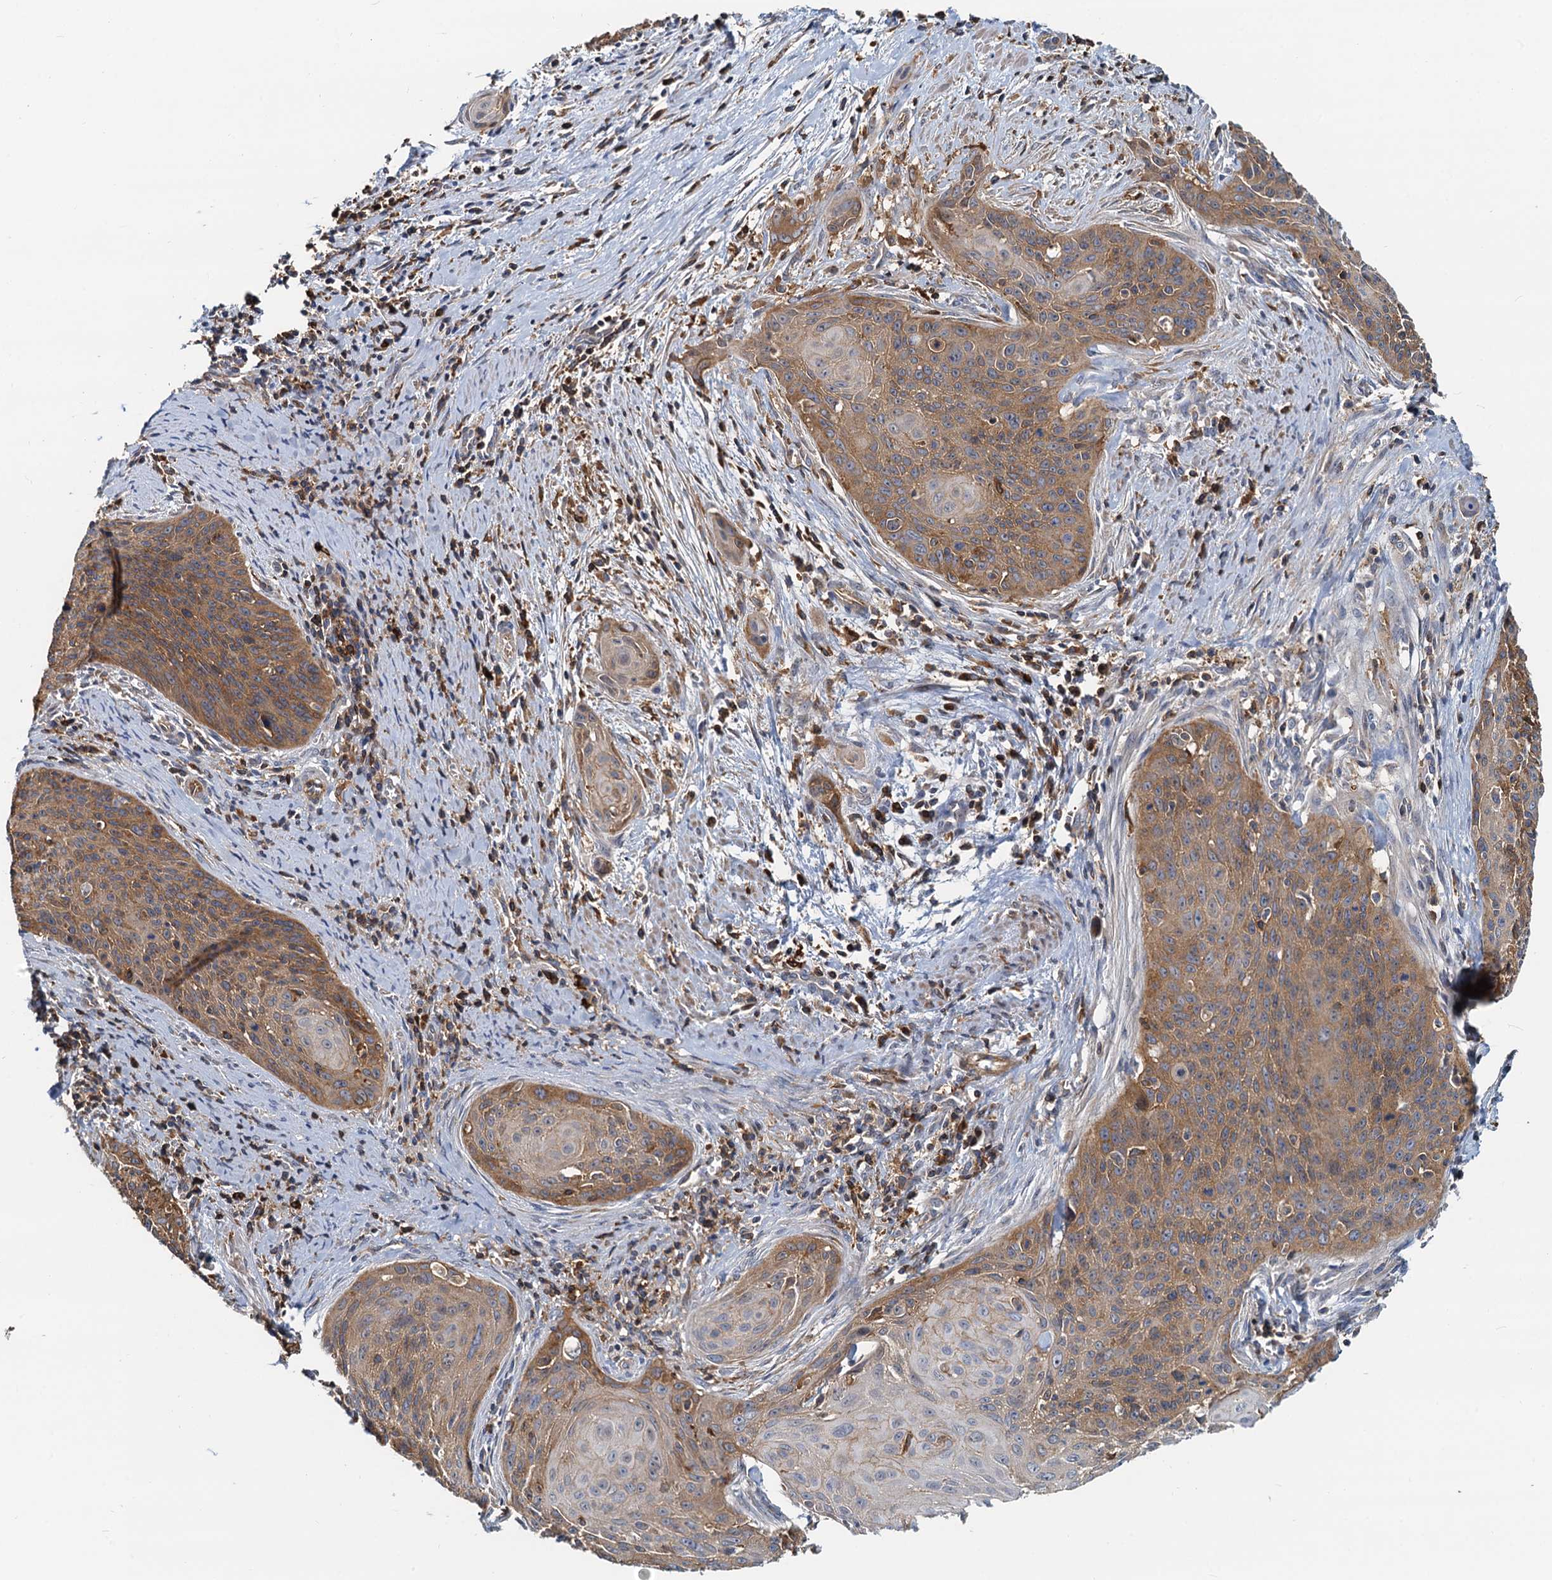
{"staining": {"intensity": "moderate", "quantity": ">75%", "location": "cytoplasmic/membranous"}, "tissue": "cervical cancer", "cell_type": "Tumor cells", "image_type": "cancer", "snomed": [{"axis": "morphology", "description": "Squamous cell carcinoma, NOS"}, {"axis": "topography", "description": "Cervix"}], "caption": "The histopathology image demonstrates staining of cervical cancer (squamous cell carcinoma), revealing moderate cytoplasmic/membranous protein staining (brown color) within tumor cells.", "gene": "LNX2", "patient": {"sex": "female", "age": 55}}